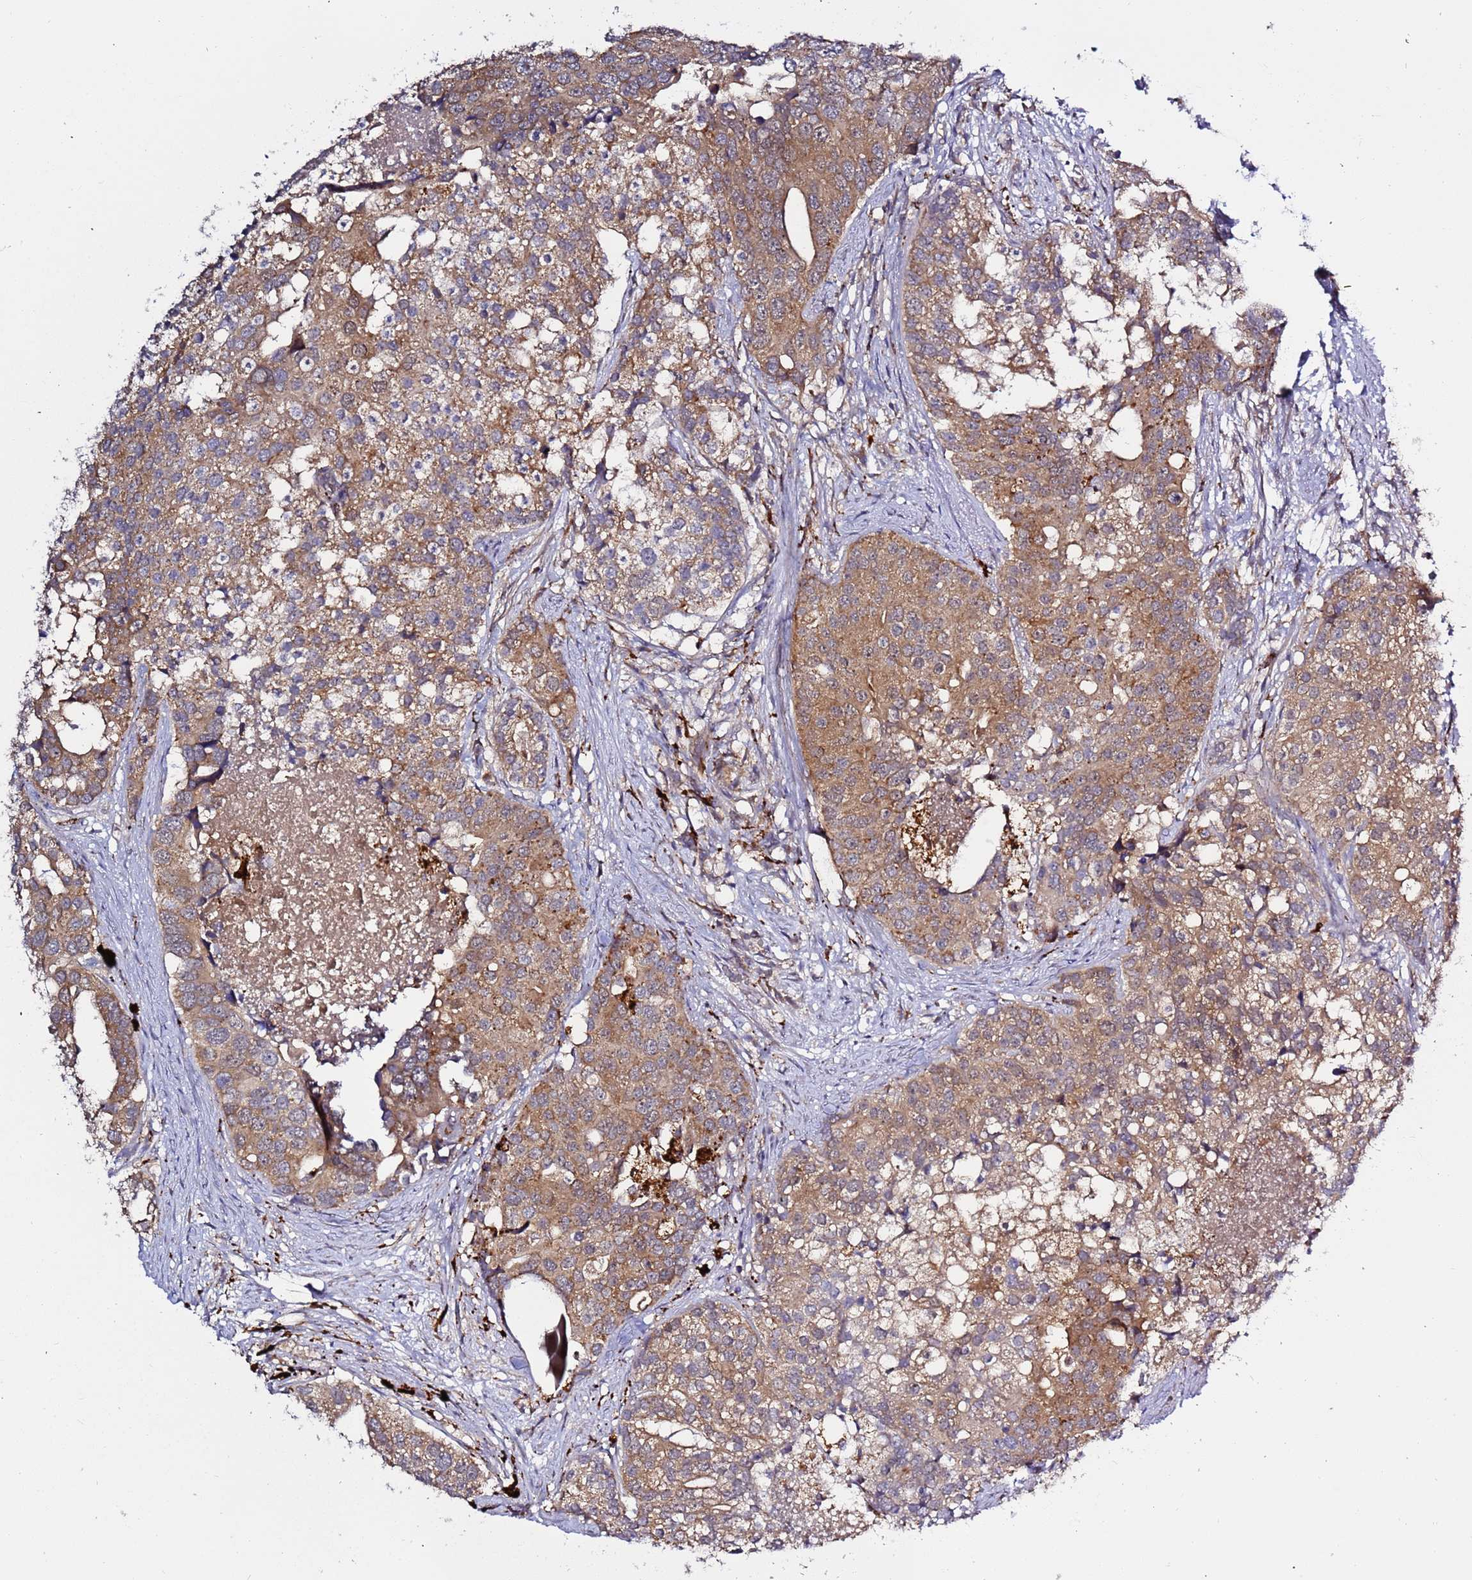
{"staining": {"intensity": "moderate", "quantity": ">75%", "location": "cytoplasmic/membranous"}, "tissue": "prostate cancer", "cell_type": "Tumor cells", "image_type": "cancer", "snomed": [{"axis": "morphology", "description": "Adenocarcinoma, High grade"}, {"axis": "topography", "description": "Prostate"}], "caption": "Immunohistochemistry staining of adenocarcinoma (high-grade) (prostate), which reveals medium levels of moderate cytoplasmic/membranous positivity in approximately >75% of tumor cells indicating moderate cytoplasmic/membranous protein staining. The staining was performed using DAB (3,3'-diaminobenzidine) (brown) for protein detection and nuclei were counterstained in hematoxylin (blue).", "gene": "VPS36", "patient": {"sex": "male", "age": 62}}